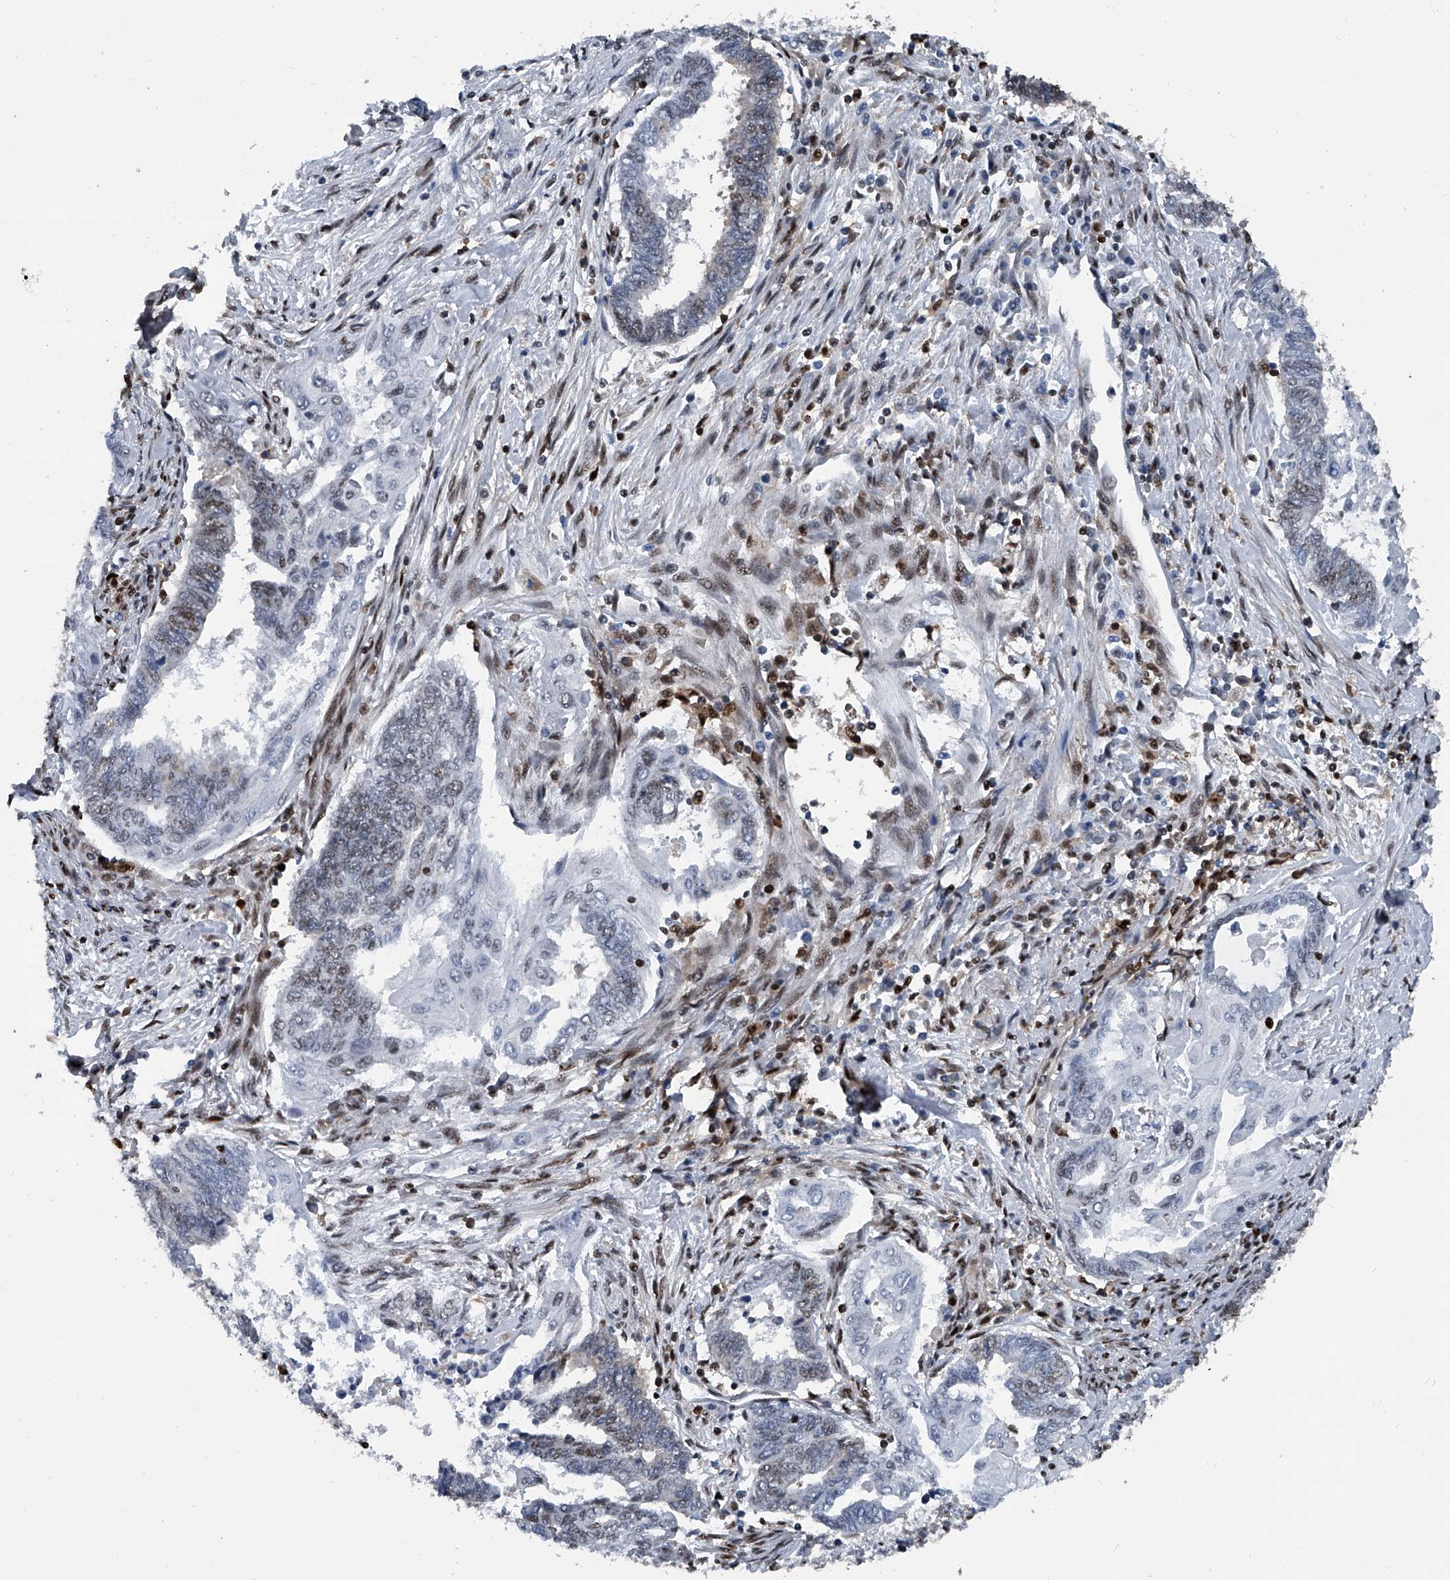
{"staining": {"intensity": "weak", "quantity": "<25%", "location": "nuclear"}, "tissue": "endometrial cancer", "cell_type": "Tumor cells", "image_type": "cancer", "snomed": [{"axis": "morphology", "description": "Adenocarcinoma, NOS"}, {"axis": "topography", "description": "Uterus"}, {"axis": "topography", "description": "Endometrium"}], "caption": "The image shows no staining of tumor cells in endometrial cancer.", "gene": "FKBP5", "patient": {"sex": "female", "age": 70}}